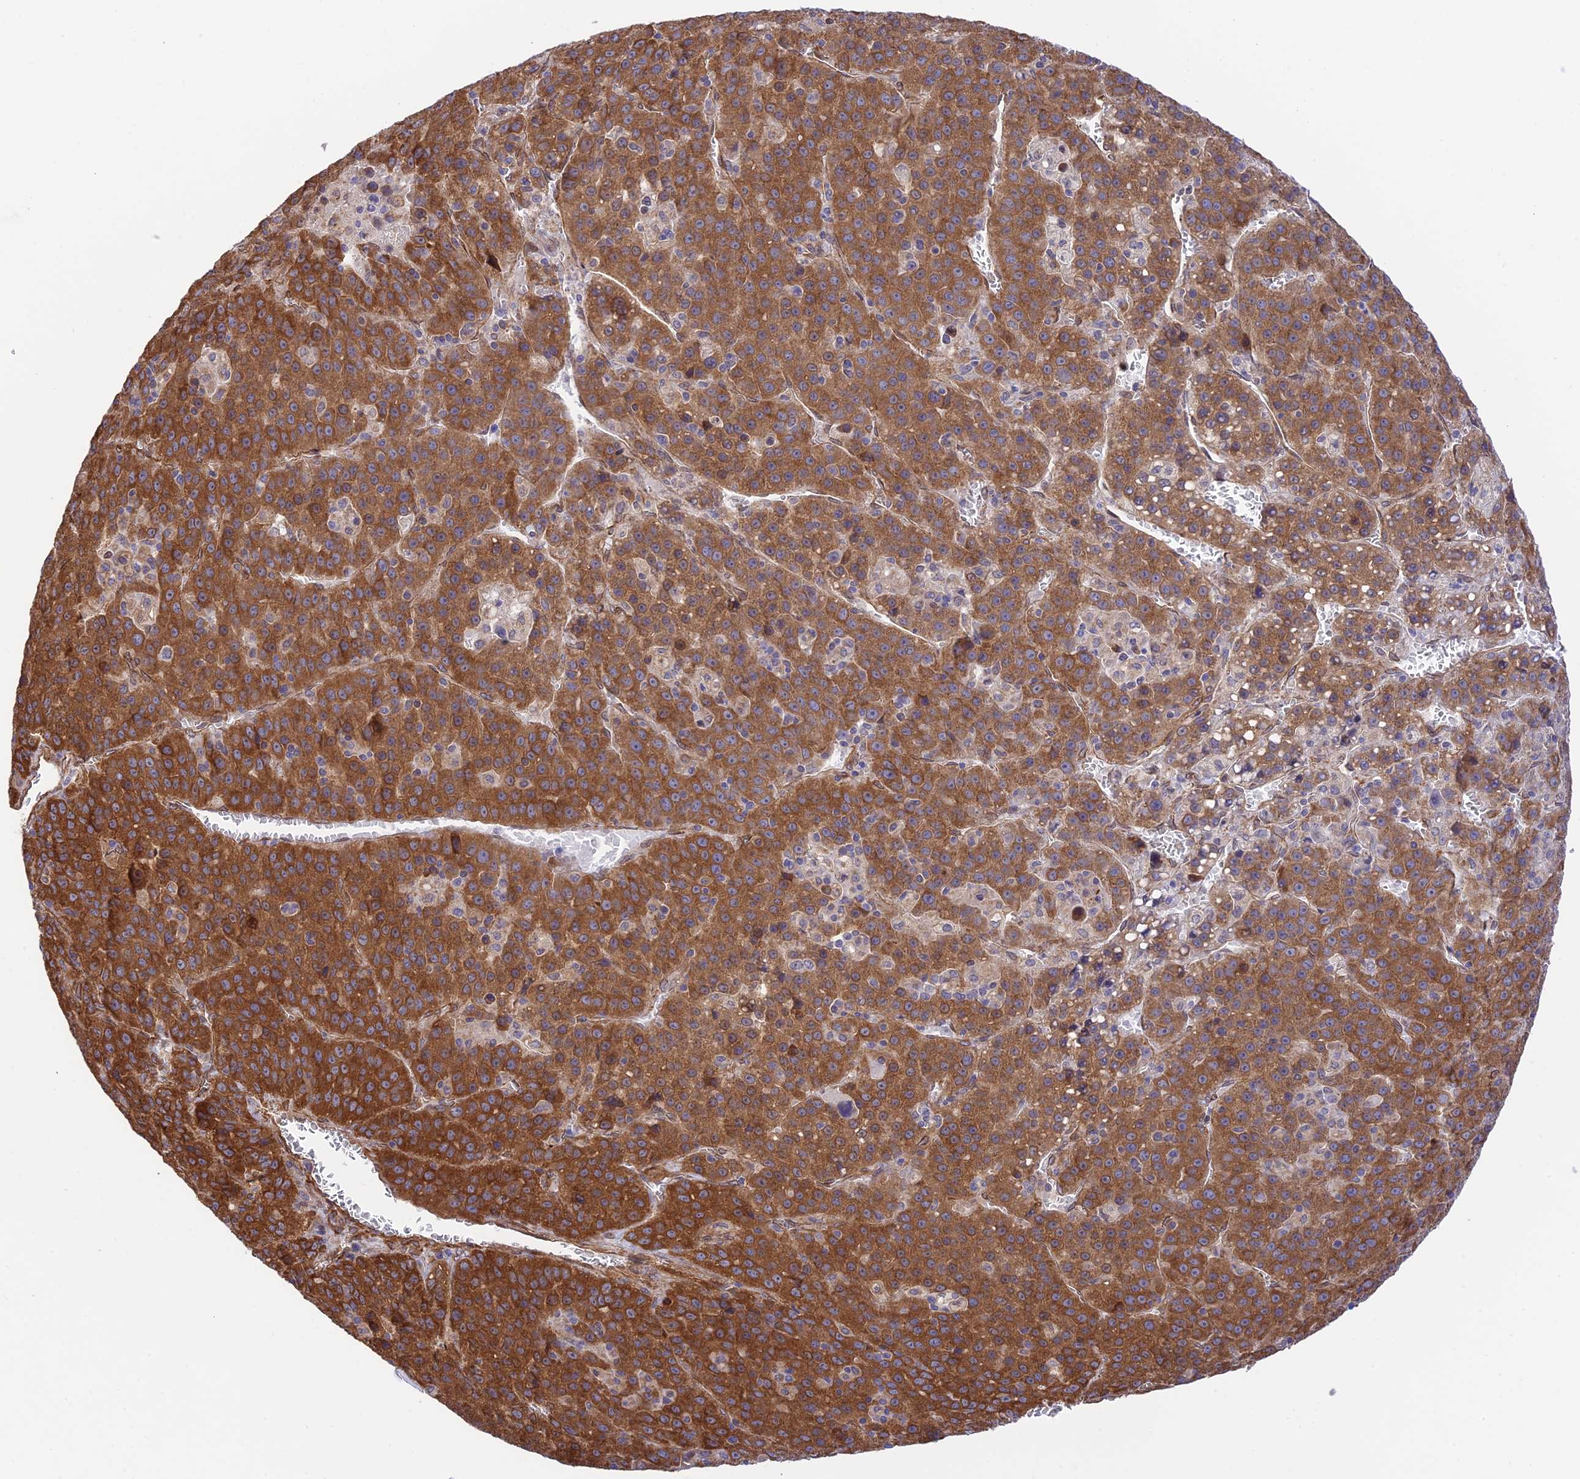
{"staining": {"intensity": "moderate", "quantity": ">75%", "location": "cytoplasmic/membranous"}, "tissue": "liver cancer", "cell_type": "Tumor cells", "image_type": "cancer", "snomed": [{"axis": "morphology", "description": "Carcinoma, Hepatocellular, NOS"}, {"axis": "topography", "description": "Liver"}], "caption": "Tumor cells show medium levels of moderate cytoplasmic/membranous staining in approximately >75% of cells in human liver cancer (hepatocellular carcinoma).", "gene": "EXOC3L4", "patient": {"sex": "female", "age": 53}}